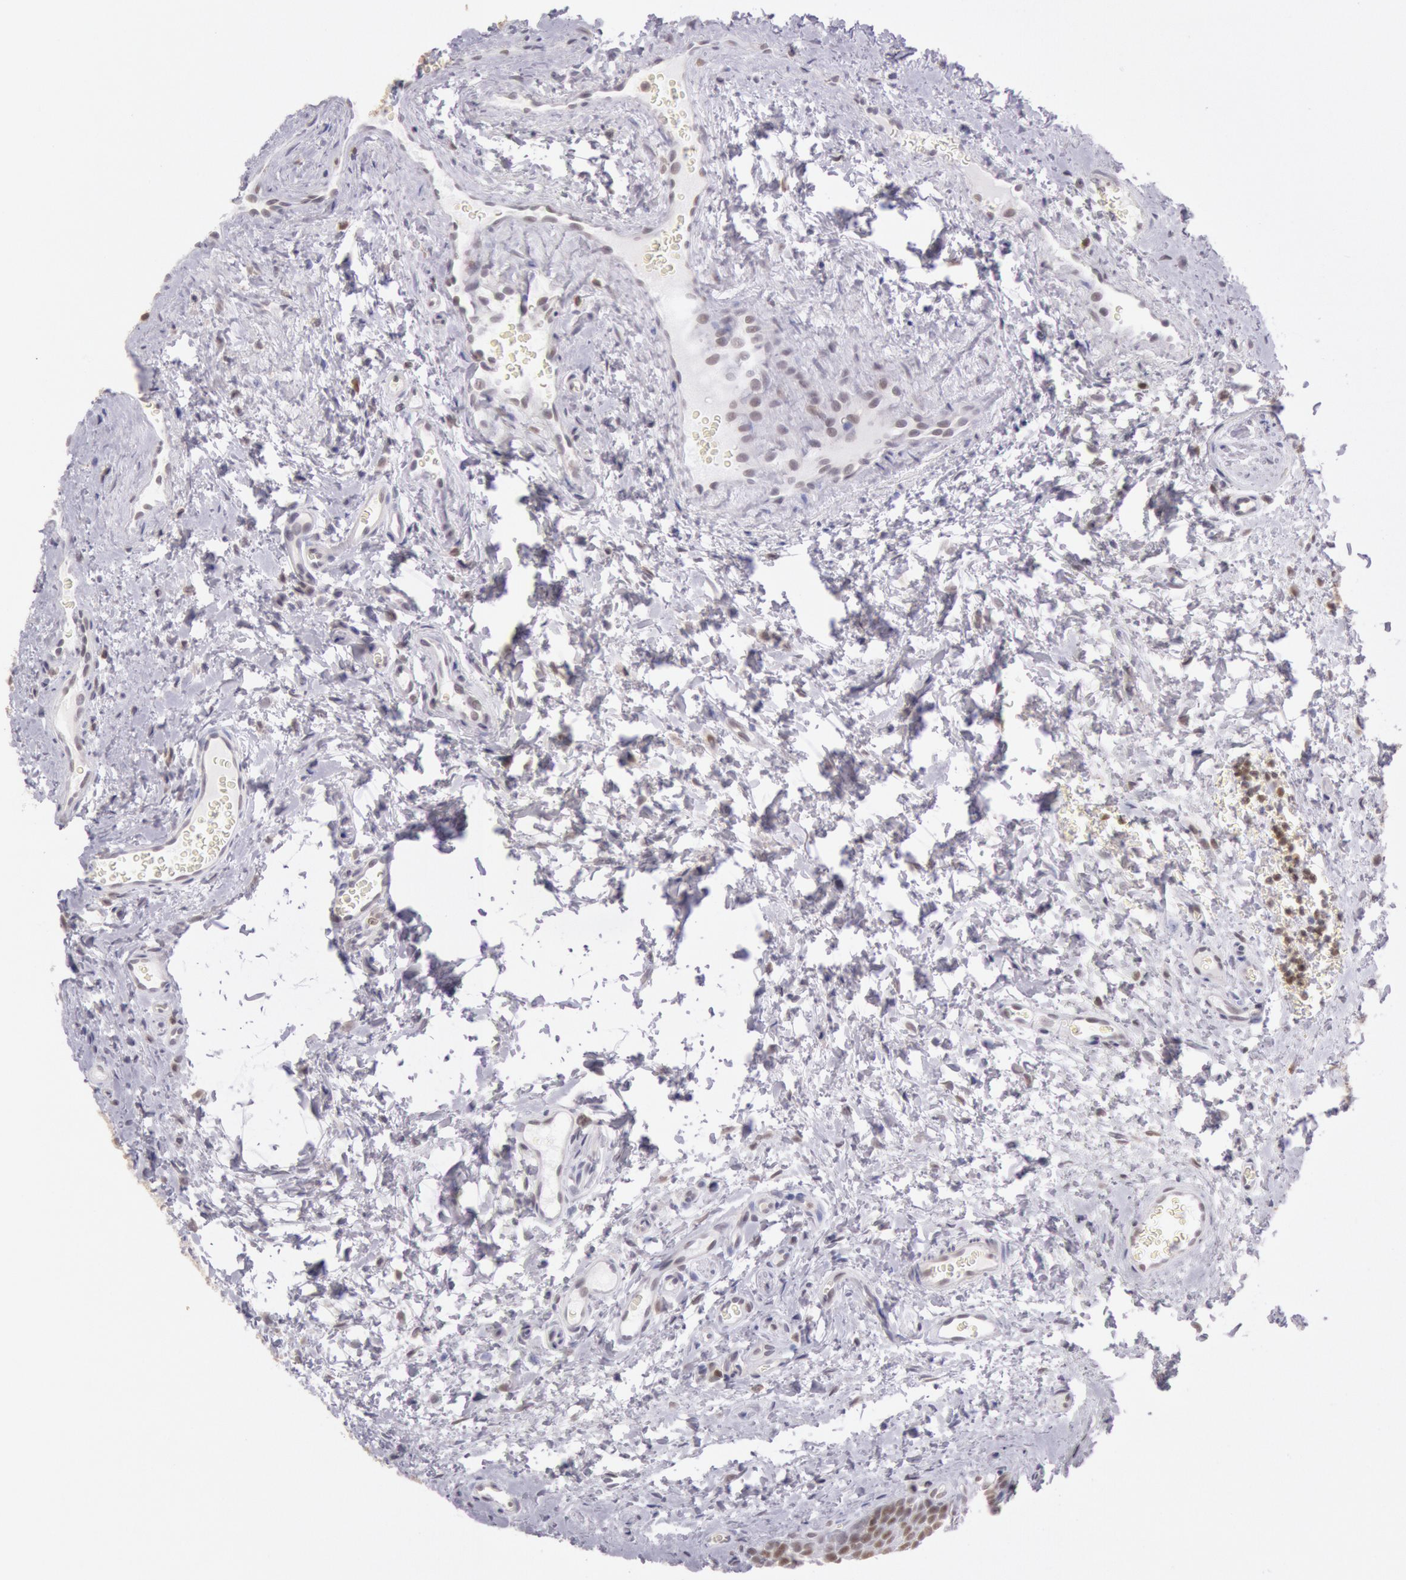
{"staining": {"intensity": "moderate", "quantity": "25%-75%", "location": "nuclear"}, "tissue": "oral mucosa", "cell_type": "Squamous epithelial cells", "image_type": "normal", "snomed": [{"axis": "morphology", "description": "Normal tissue, NOS"}, {"axis": "topography", "description": "Oral tissue"}], "caption": "Protein staining by IHC shows moderate nuclear expression in about 25%-75% of squamous epithelial cells in normal oral mucosa.", "gene": "HIF1A", "patient": {"sex": "male", "age": 20}}